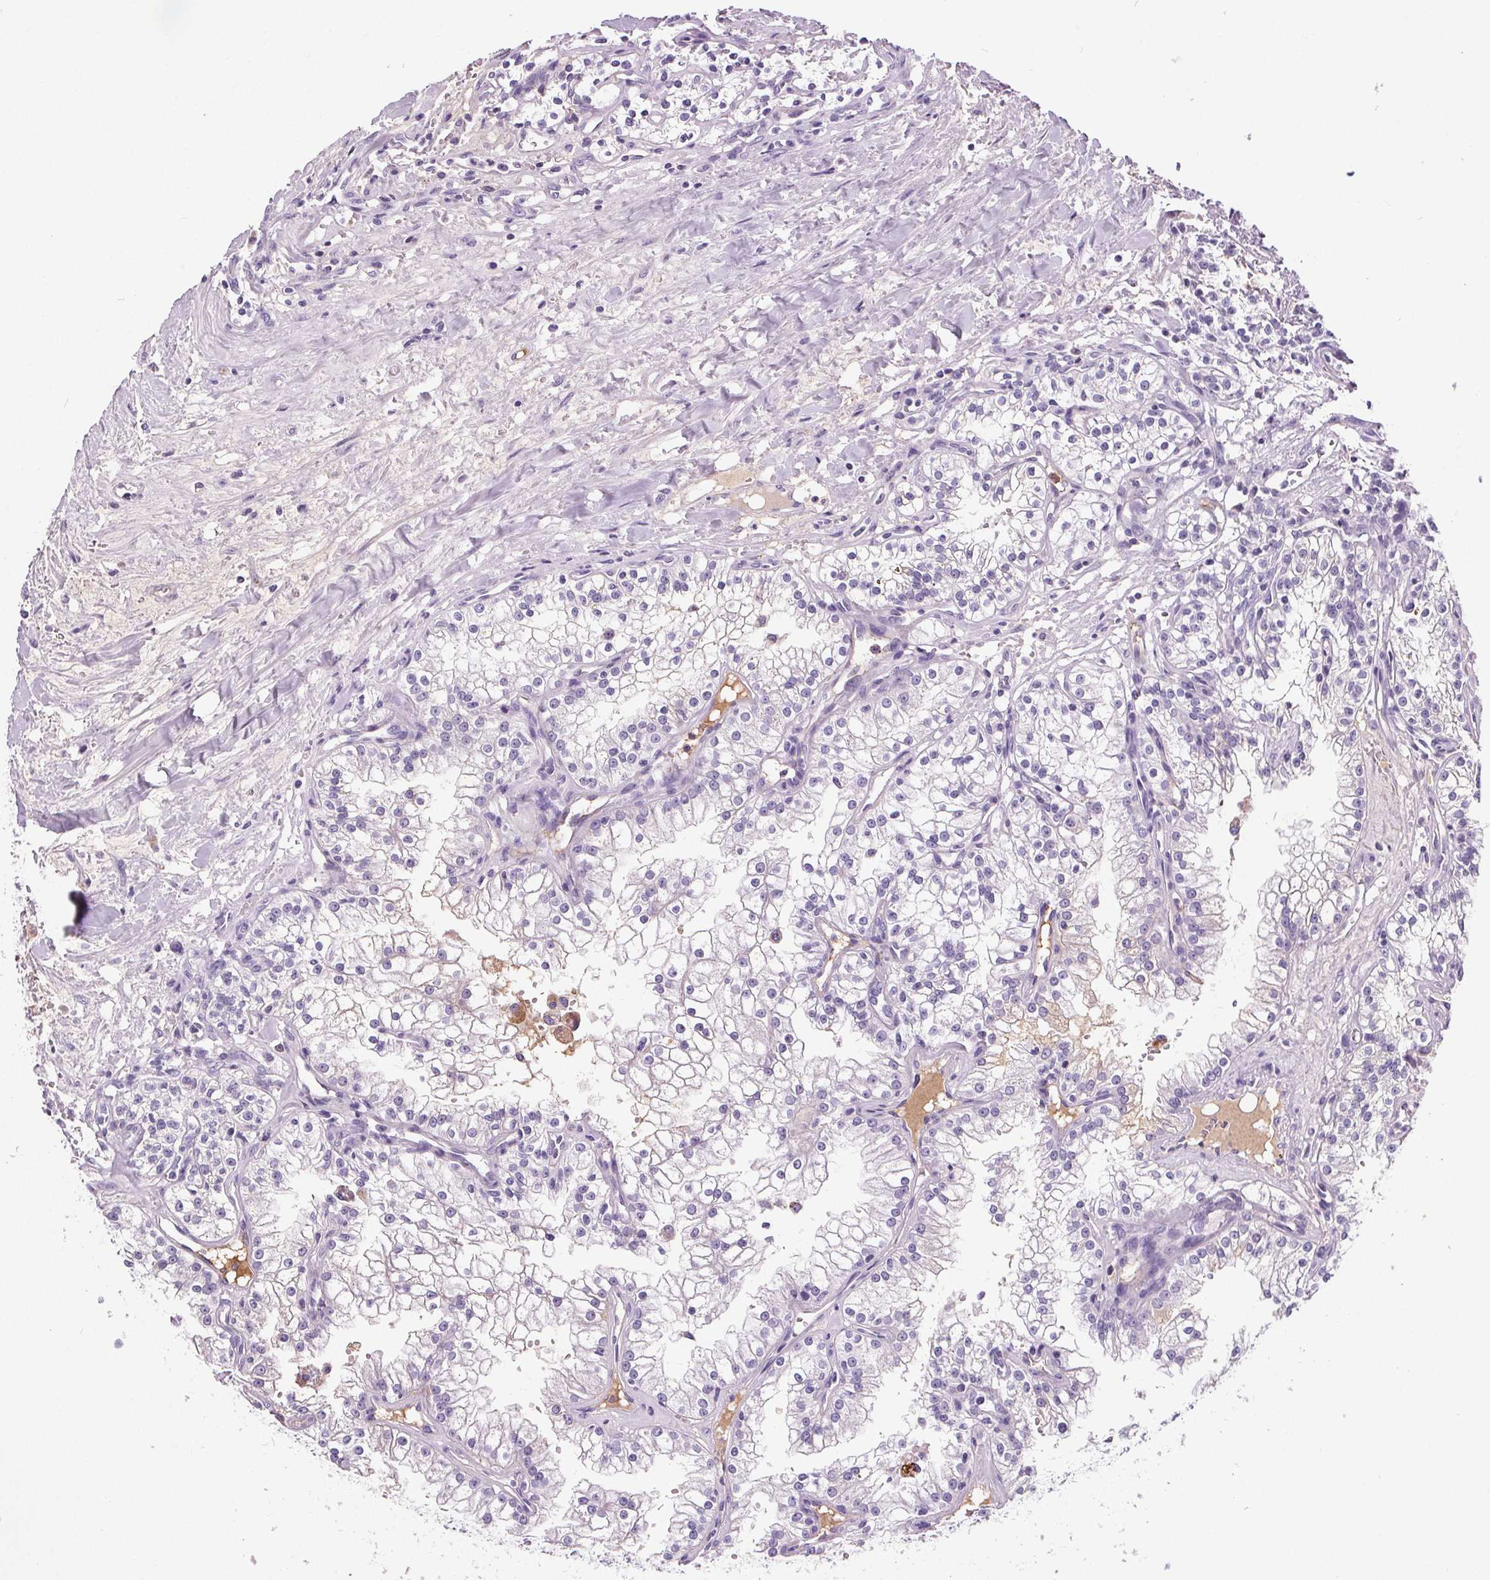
{"staining": {"intensity": "negative", "quantity": "none", "location": "none"}, "tissue": "renal cancer", "cell_type": "Tumor cells", "image_type": "cancer", "snomed": [{"axis": "morphology", "description": "Adenocarcinoma, NOS"}, {"axis": "topography", "description": "Kidney"}], "caption": "DAB (3,3'-diaminobenzidine) immunohistochemical staining of adenocarcinoma (renal) exhibits no significant expression in tumor cells. (Stains: DAB IHC with hematoxylin counter stain, Microscopy: brightfield microscopy at high magnification).", "gene": "CD5L", "patient": {"sex": "male", "age": 36}}